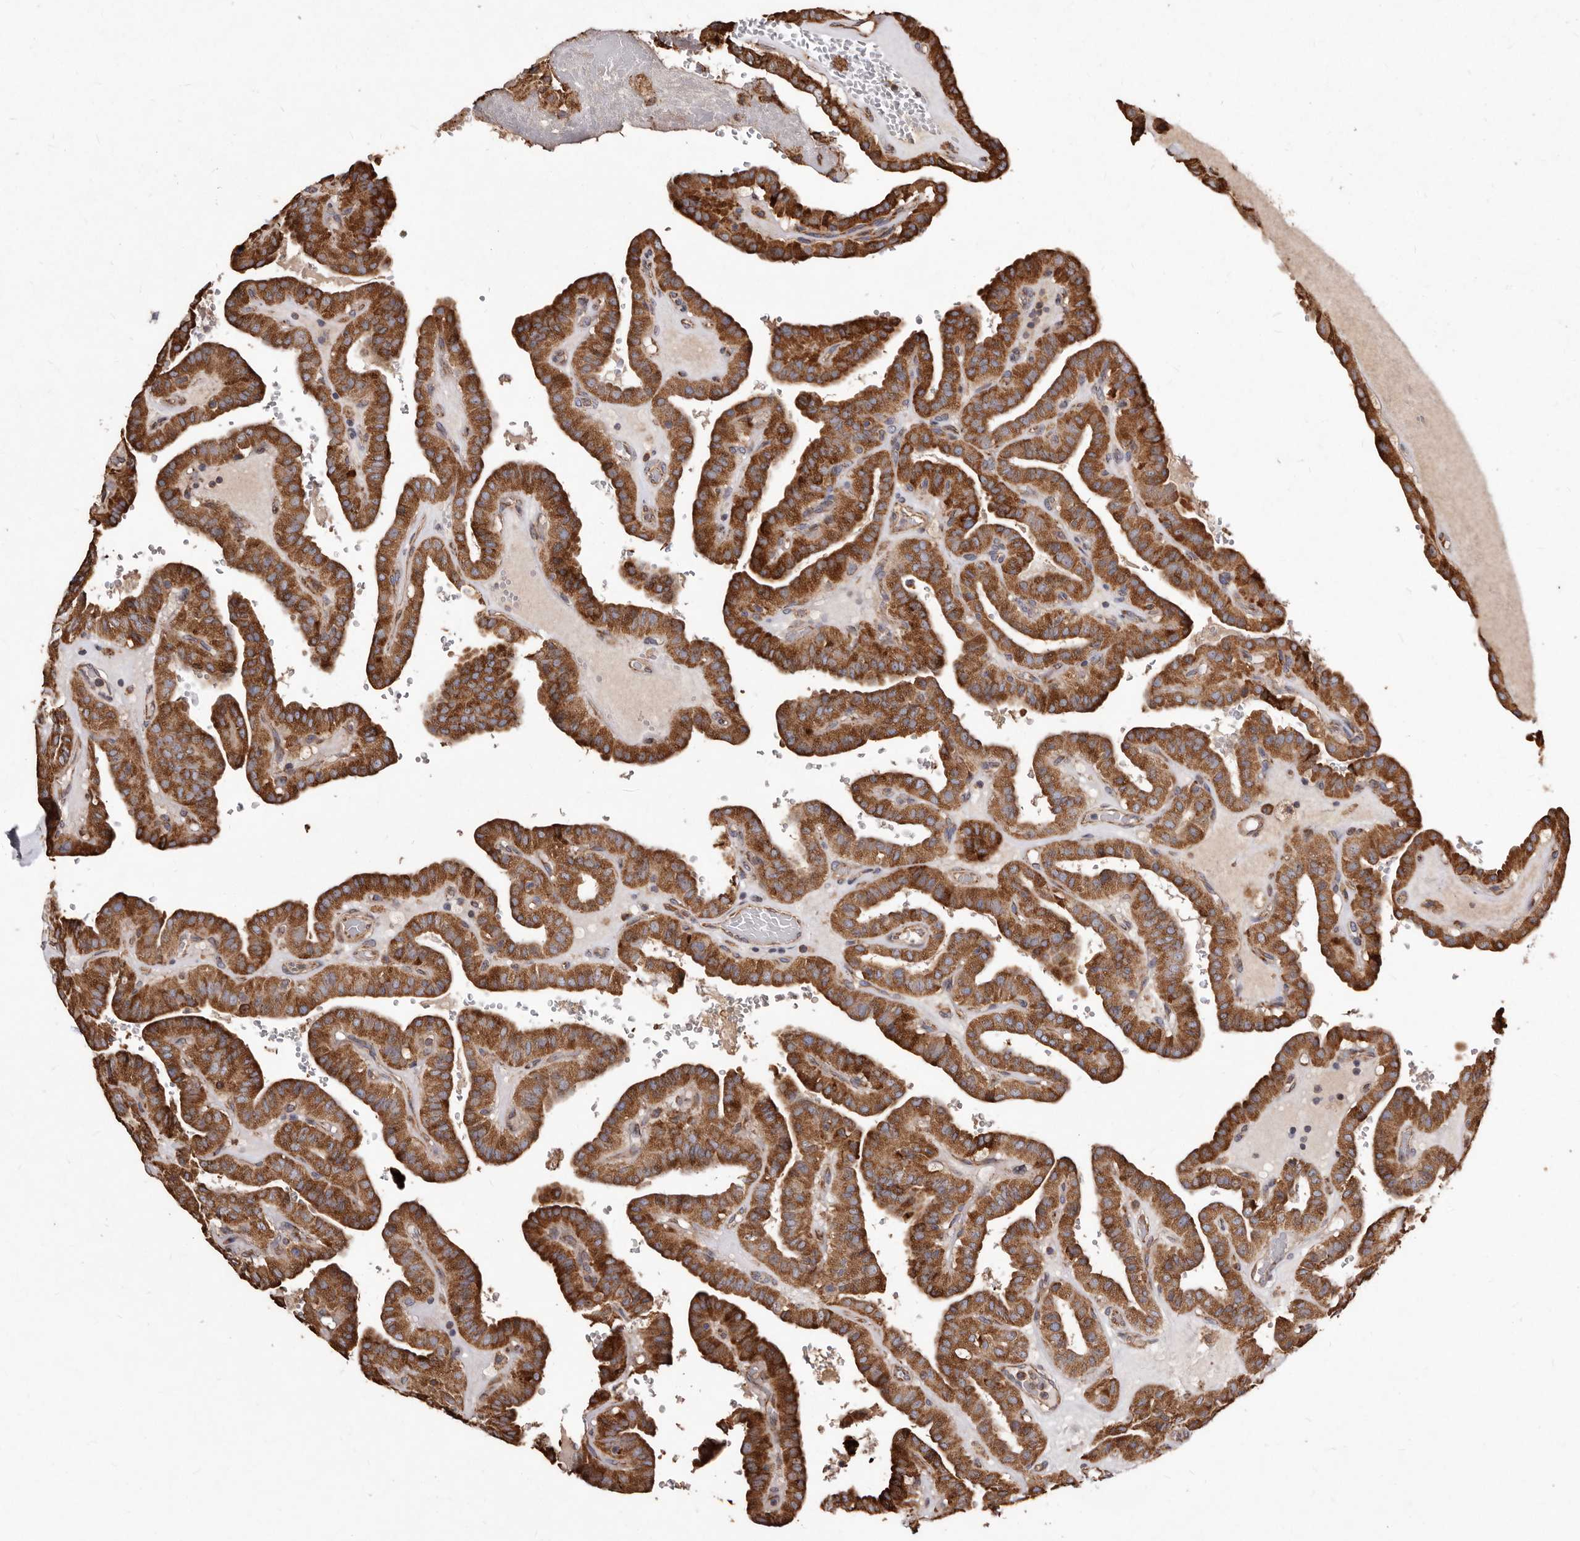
{"staining": {"intensity": "strong", "quantity": ">75%", "location": "cytoplasmic/membranous"}, "tissue": "thyroid cancer", "cell_type": "Tumor cells", "image_type": "cancer", "snomed": [{"axis": "morphology", "description": "Papillary adenocarcinoma, NOS"}, {"axis": "topography", "description": "Thyroid gland"}], "caption": "IHC image of thyroid papillary adenocarcinoma stained for a protein (brown), which demonstrates high levels of strong cytoplasmic/membranous positivity in about >75% of tumor cells.", "gene": "STEAP2", "patient": {"sex": "male", "age": 77}}